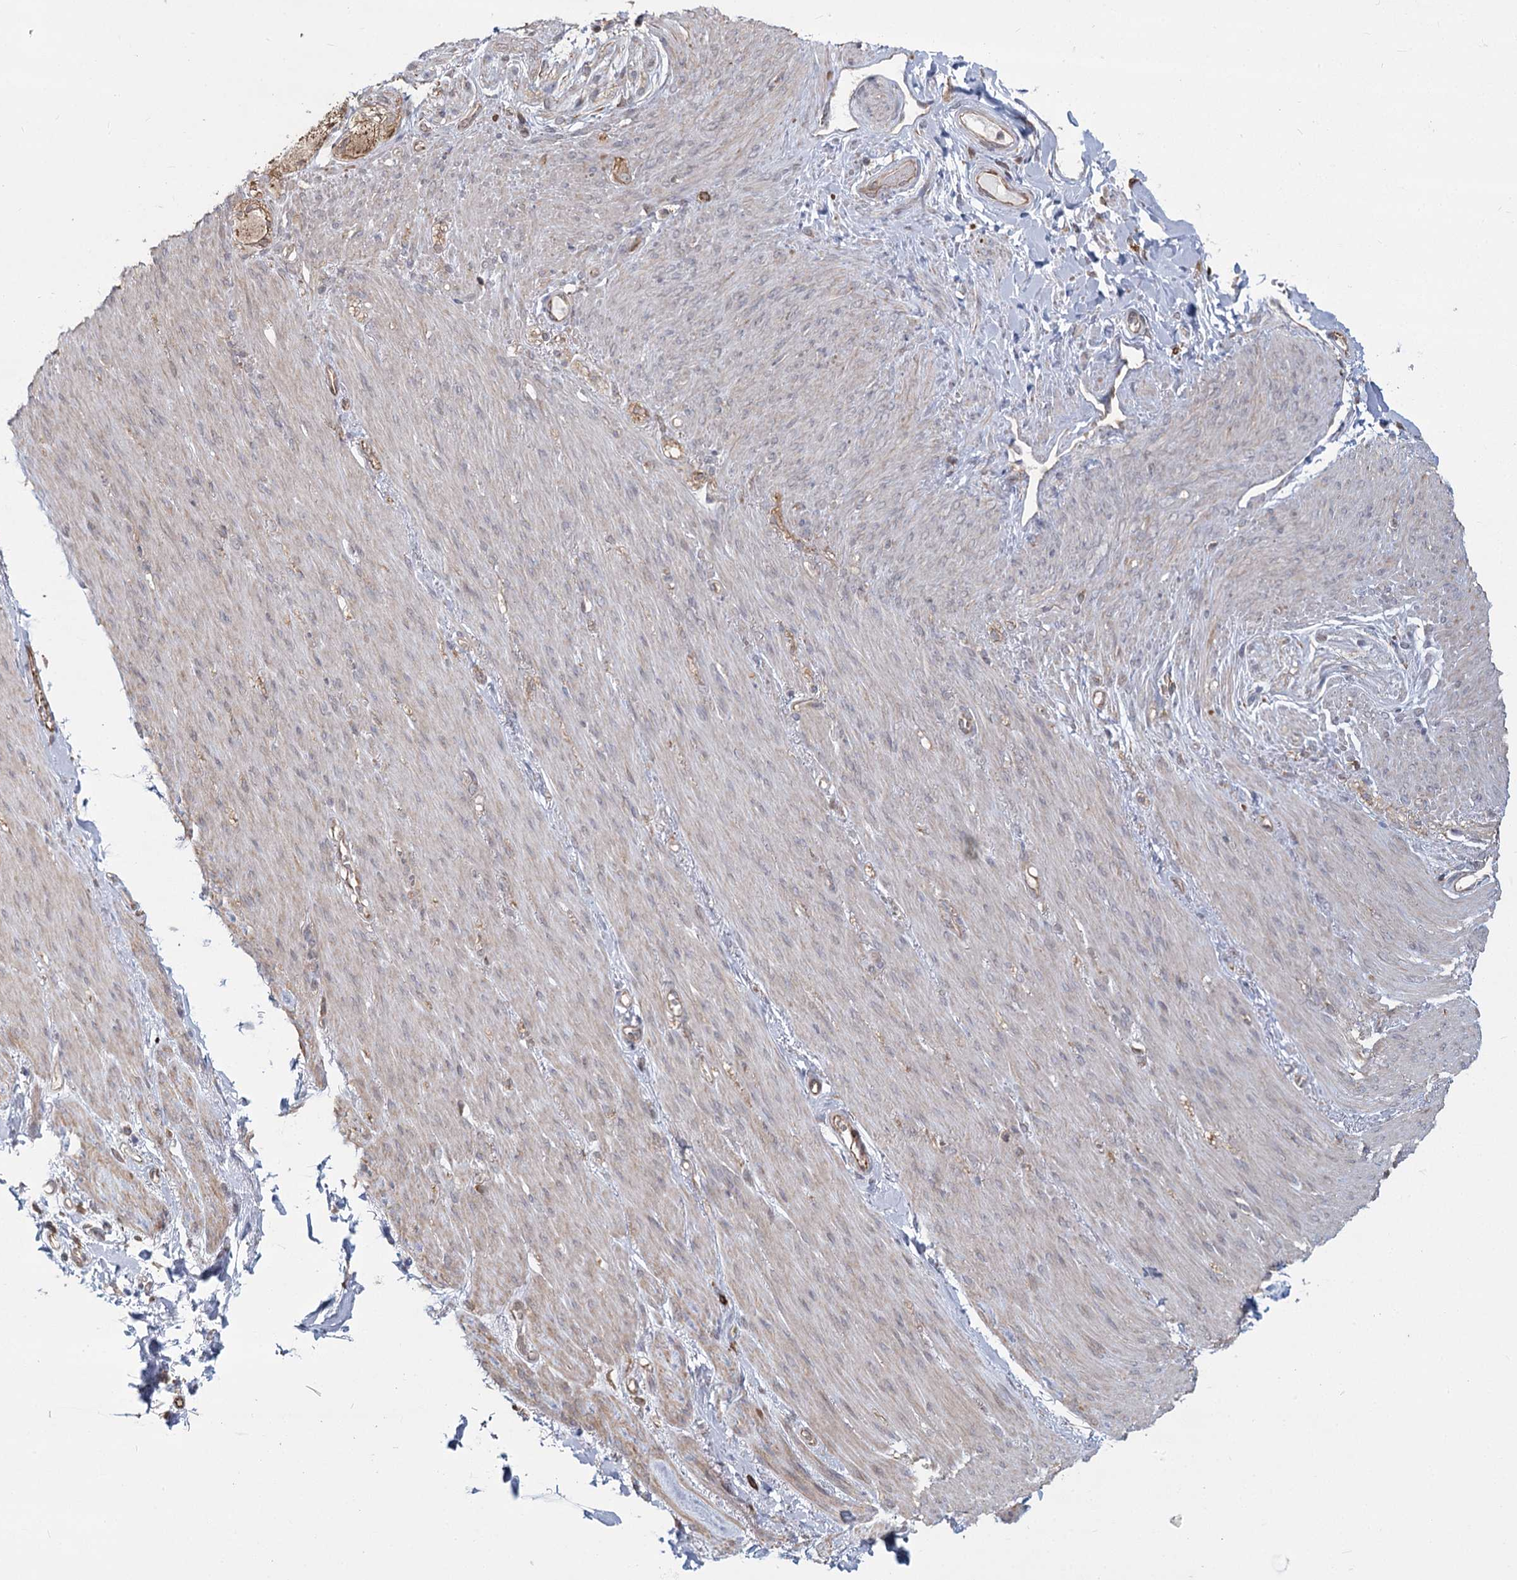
{"staining": {"intensity": "moderate", "quantity": "25%-75%", "location": "cytoplasmic/membranous"}, "tissue": "soft tissue", "cell_type": "Chondrocytes", "image_type": "normal", "snomed": [{"axis": "morphology", "description": "Normal tissue, NOS"}, {"axis": "topography", "description": "Colon"}, {"axis": "topography", "description": "Peripheral nerve tissue"}], "caption": "High-power microscopy captured an immunohistochemistry micrograph of unremarkable soft tissue, revealing moderate cytoplasmic/membranous positivity in about 25%-75% of chondrocytes. The protein is stained brown, and the nuclei are stained in blue (DAB IHC with brightfield microscopy, high magnification).", "gene": "AP2M1", "patient": {"sex": "female", "age": 61}}